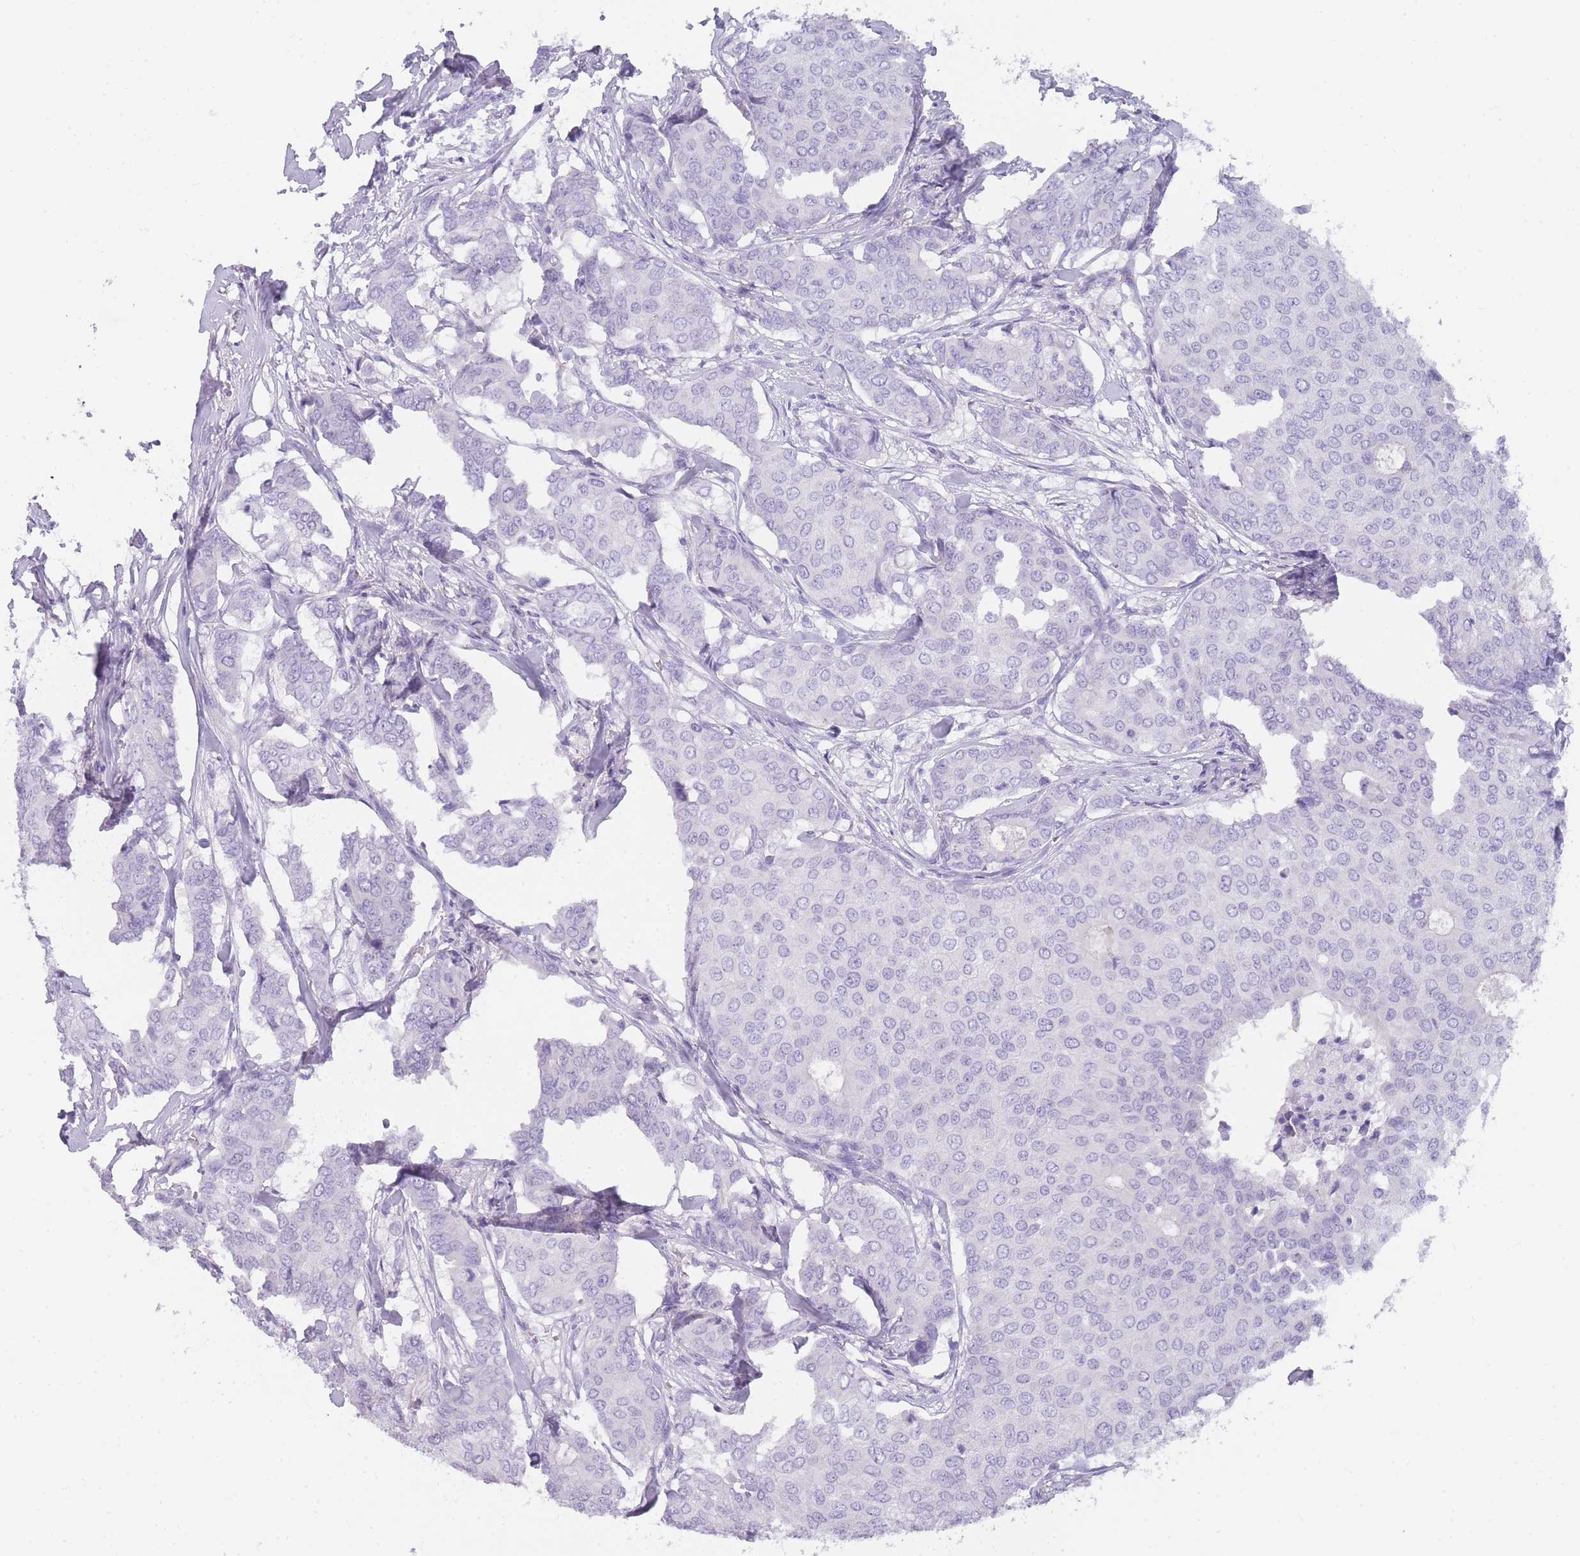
{"staining": {"intensity": "negative", "quantity": "none", "location": "none"}, "tissue": "breast cancer", "cell_type": "Tumor cells", "image_type": "cancer", "snomed": [{"axis": "morphology", "description": "Duct carcinoma"}, {"axis": "topography", "description": "Breast"}], "caption": "Histopathology image shows no significant protein staining in tumor cells of breast cancer.", "gene": "TCP11", "patient": {"sex": "female", "age": 75}}